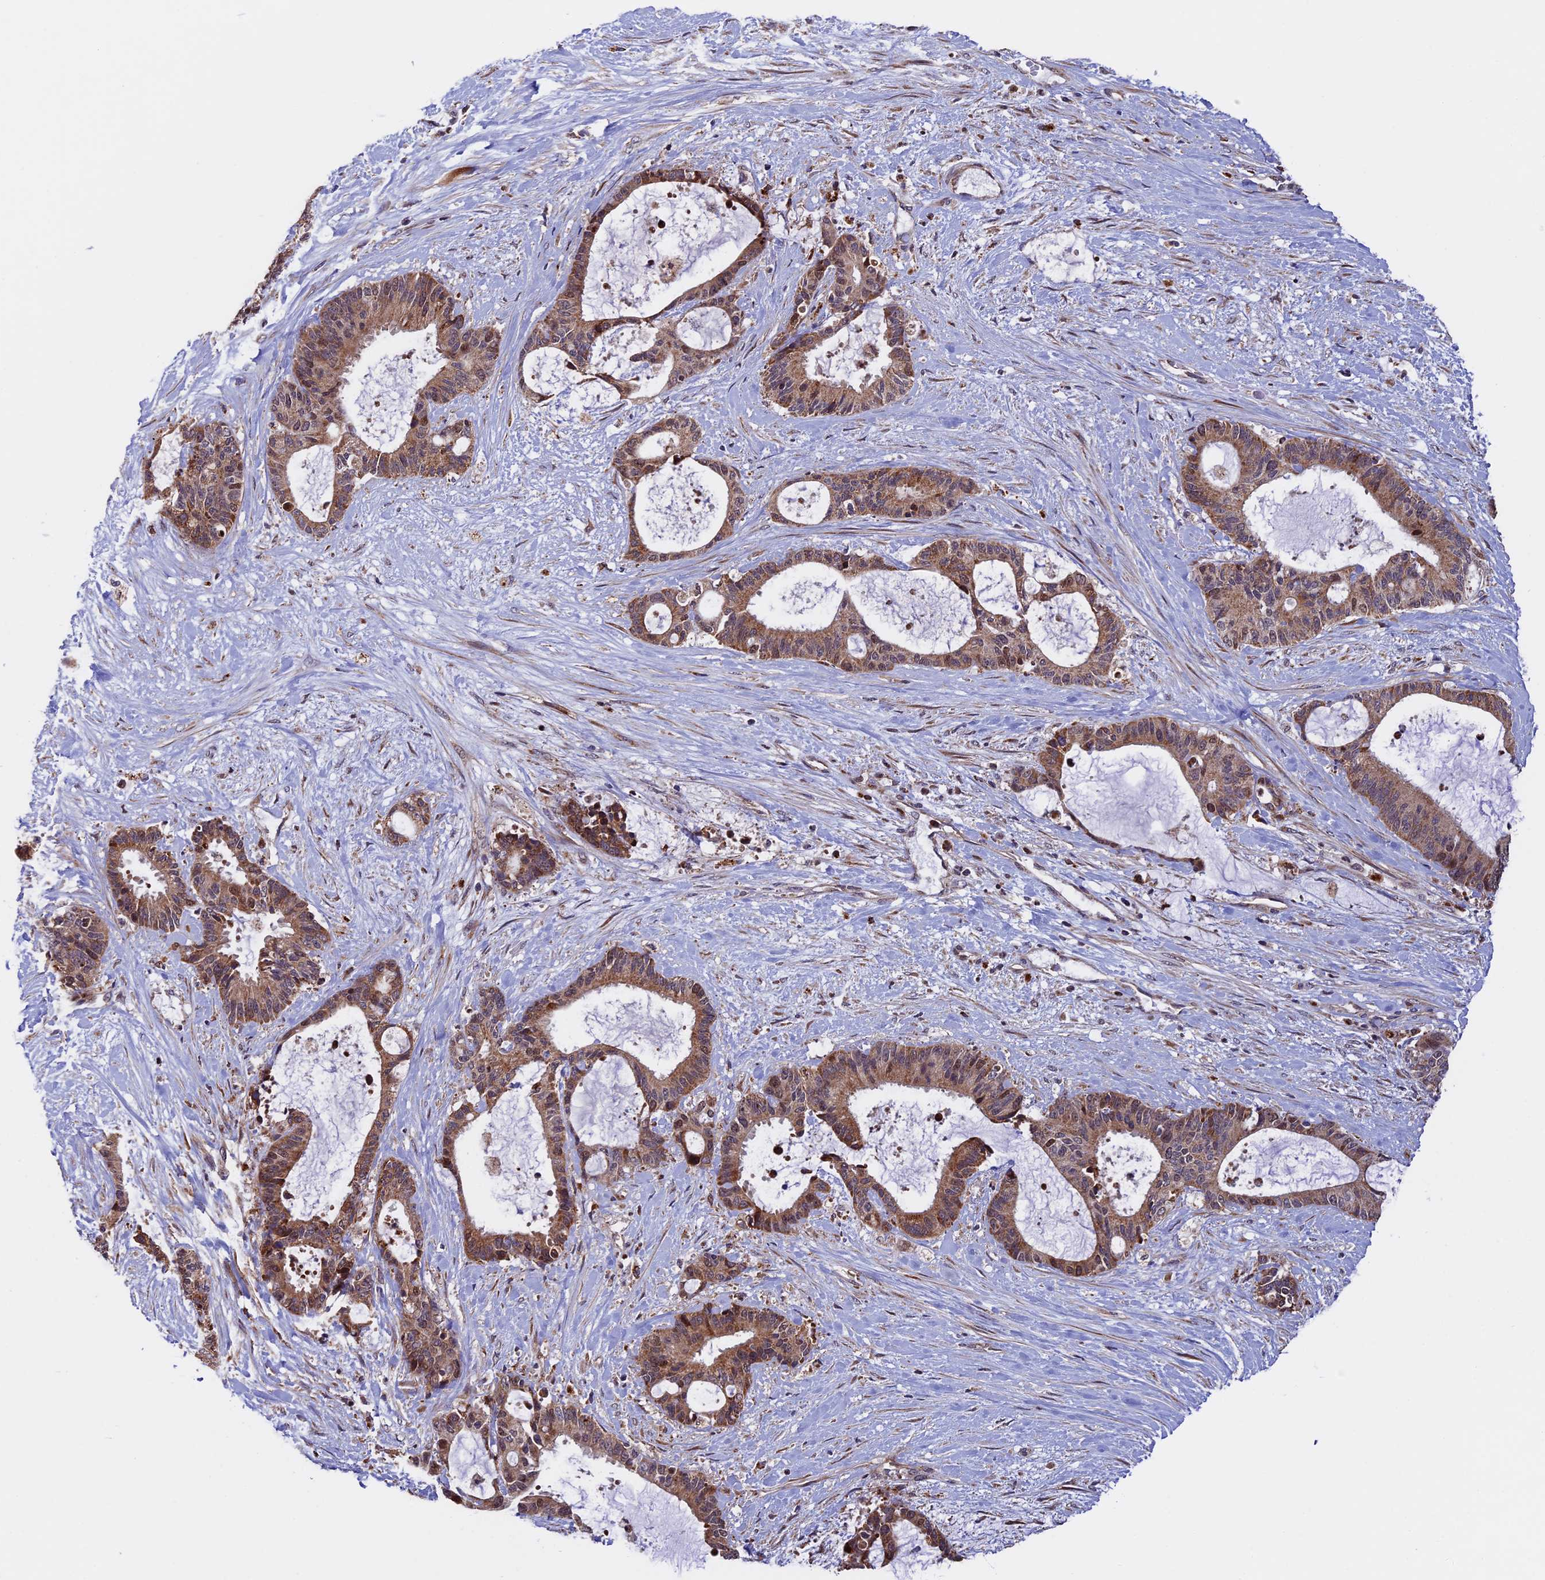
{"staining": {"intensity": "moderate", "quantity": ">75%", "location": "cytoplasmic/membranous"}, "tissue": "liver cancer", "cell_type": "Tumor cells", "image_type": "cancer", "snomed": [{"axis": "morphology", "description": "Normal tissue, NOS"}, {"axis": "morphology", "description": "Cholangiocarcinoma"}, {"axis": "topography", "description": "Liver"}, {"axis": "topography", "description": "Peripheral nerve tissue"}], "caption": "Immunohistochemistry (IHC) (DAB) staining of cholangiocarcinoma (liver) displays moderate cytoplasmic/membranous protein expression in about >75% of tumor cells. (brown staining indicates protein expression, while blue staining denotes nuclei).", "gene": "RNF17", "patient": {"sex": "female", "age": 73}}